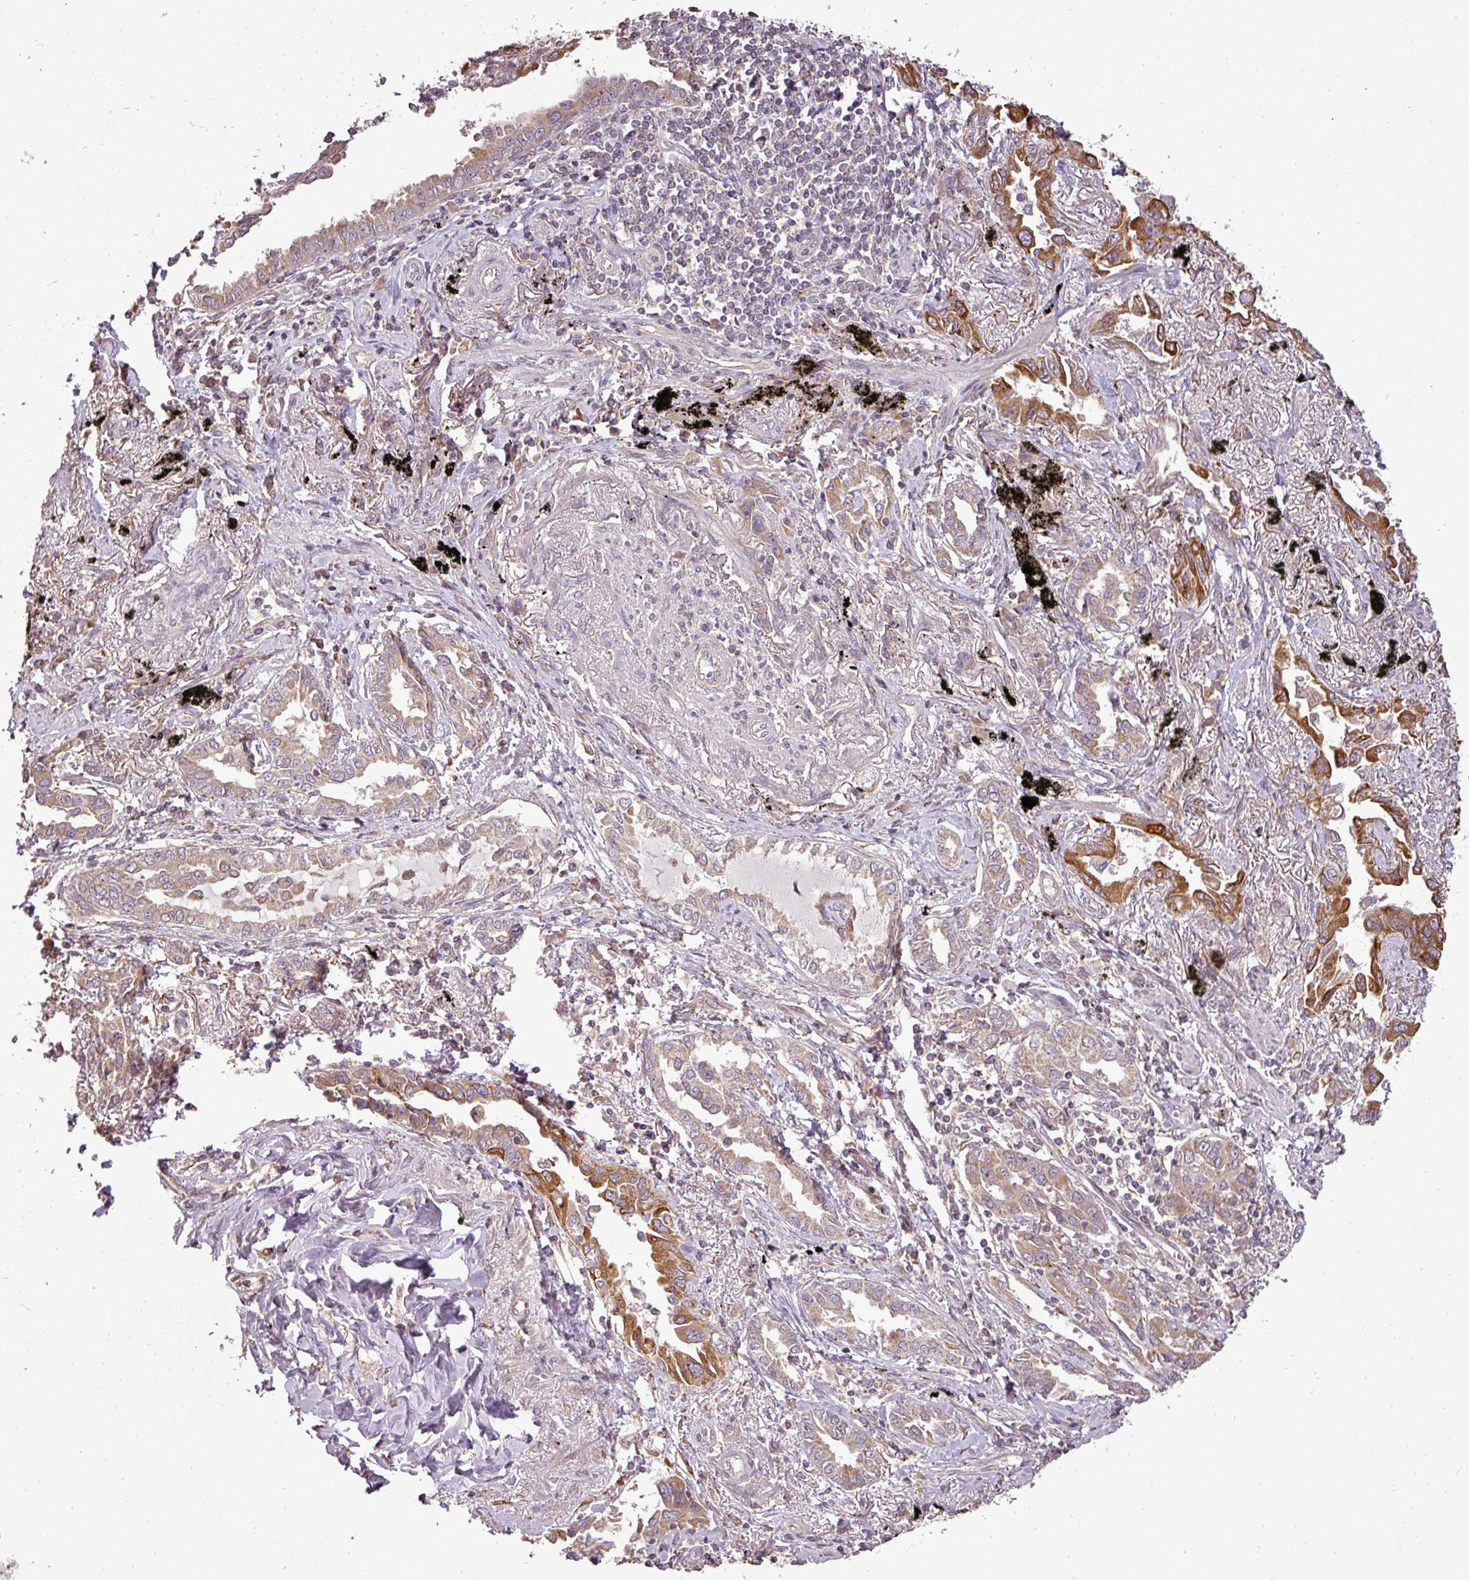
{"staining": {"intensity": "moderate", "quantity": ">75%", "location": "cytoplasmic/membranous"}, "tissue": "lung cancer", "cell_type": "Tumor cells", "image_type": "cancer", "snomed": [{"axis": "morphology", "description": "Adenocarcinoma, NOS"}, {"axis": "topography", "description": "Lung"}], "caption": "A micrograph showing moderate cytoplasmic/membranous positivity in about >75% of tumor cells in adenocarcinoma (lung), as visualized by brown immunohistochemical staining.", "gene": "FAIM", "patient": {"sex": "male", "age": 67}}